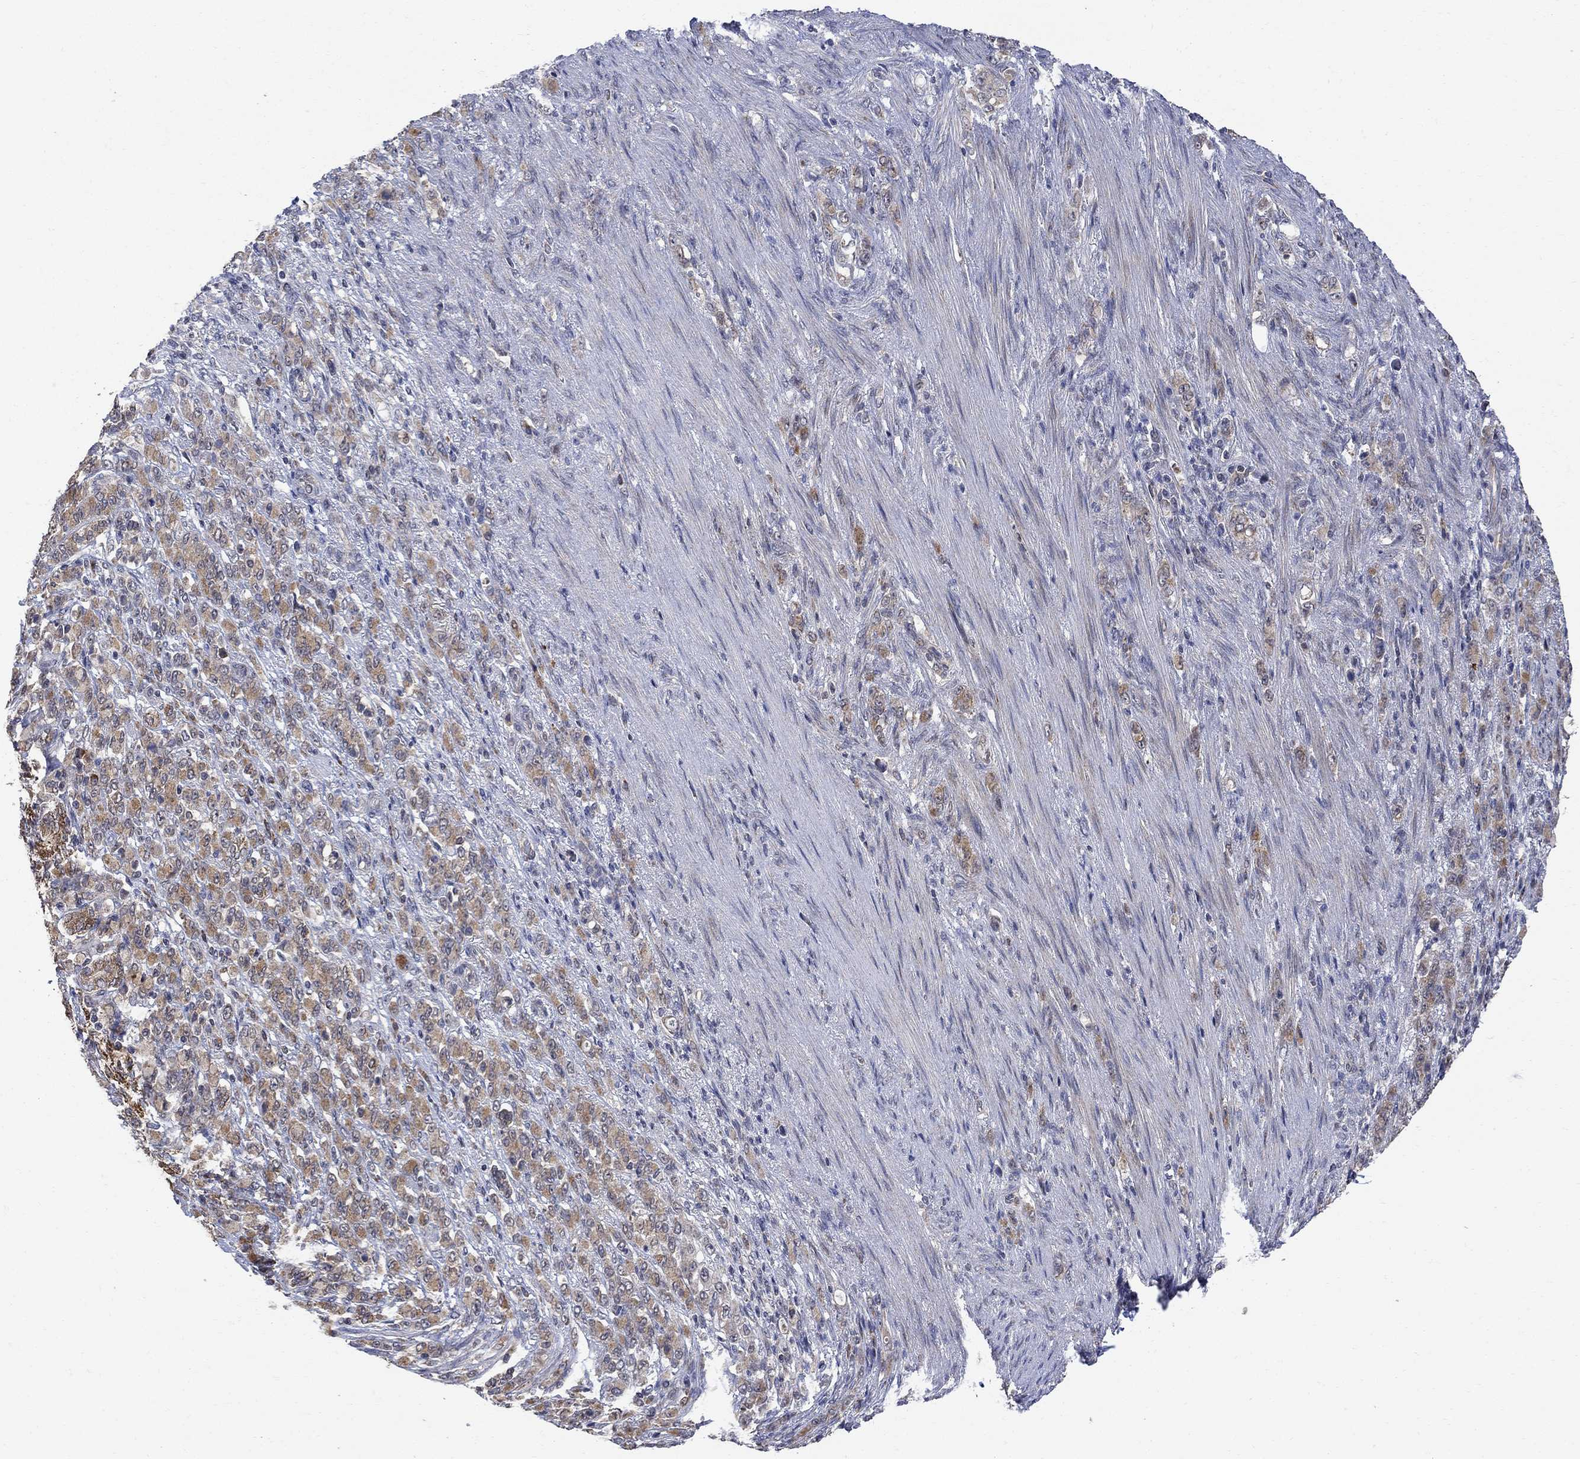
{"staining": {"intensity": "moderate", "quantity": "<25%", "location": "cytoplasmic/membranous"}, "tissue": "stomach cancer", "cell_type": "Tumor cells", "image_type": "cancer", "snomed": [{"axis": "morphology", "description": "Normal tissue, NOS"}, {"axis": "morphology", "description": "Adenocarcinoma, NOS"}, {"axis": "topography", "description": "Stomach"}], "caption": "Adenocarcinoma (stomach) was stained to show a protein in brown. There is low levels of moderate cytoplasmic/membranous staining in about <25% of tumor cells.", "gene": "ANKRA2", "patient": {"sex": "female", "age": 79}}